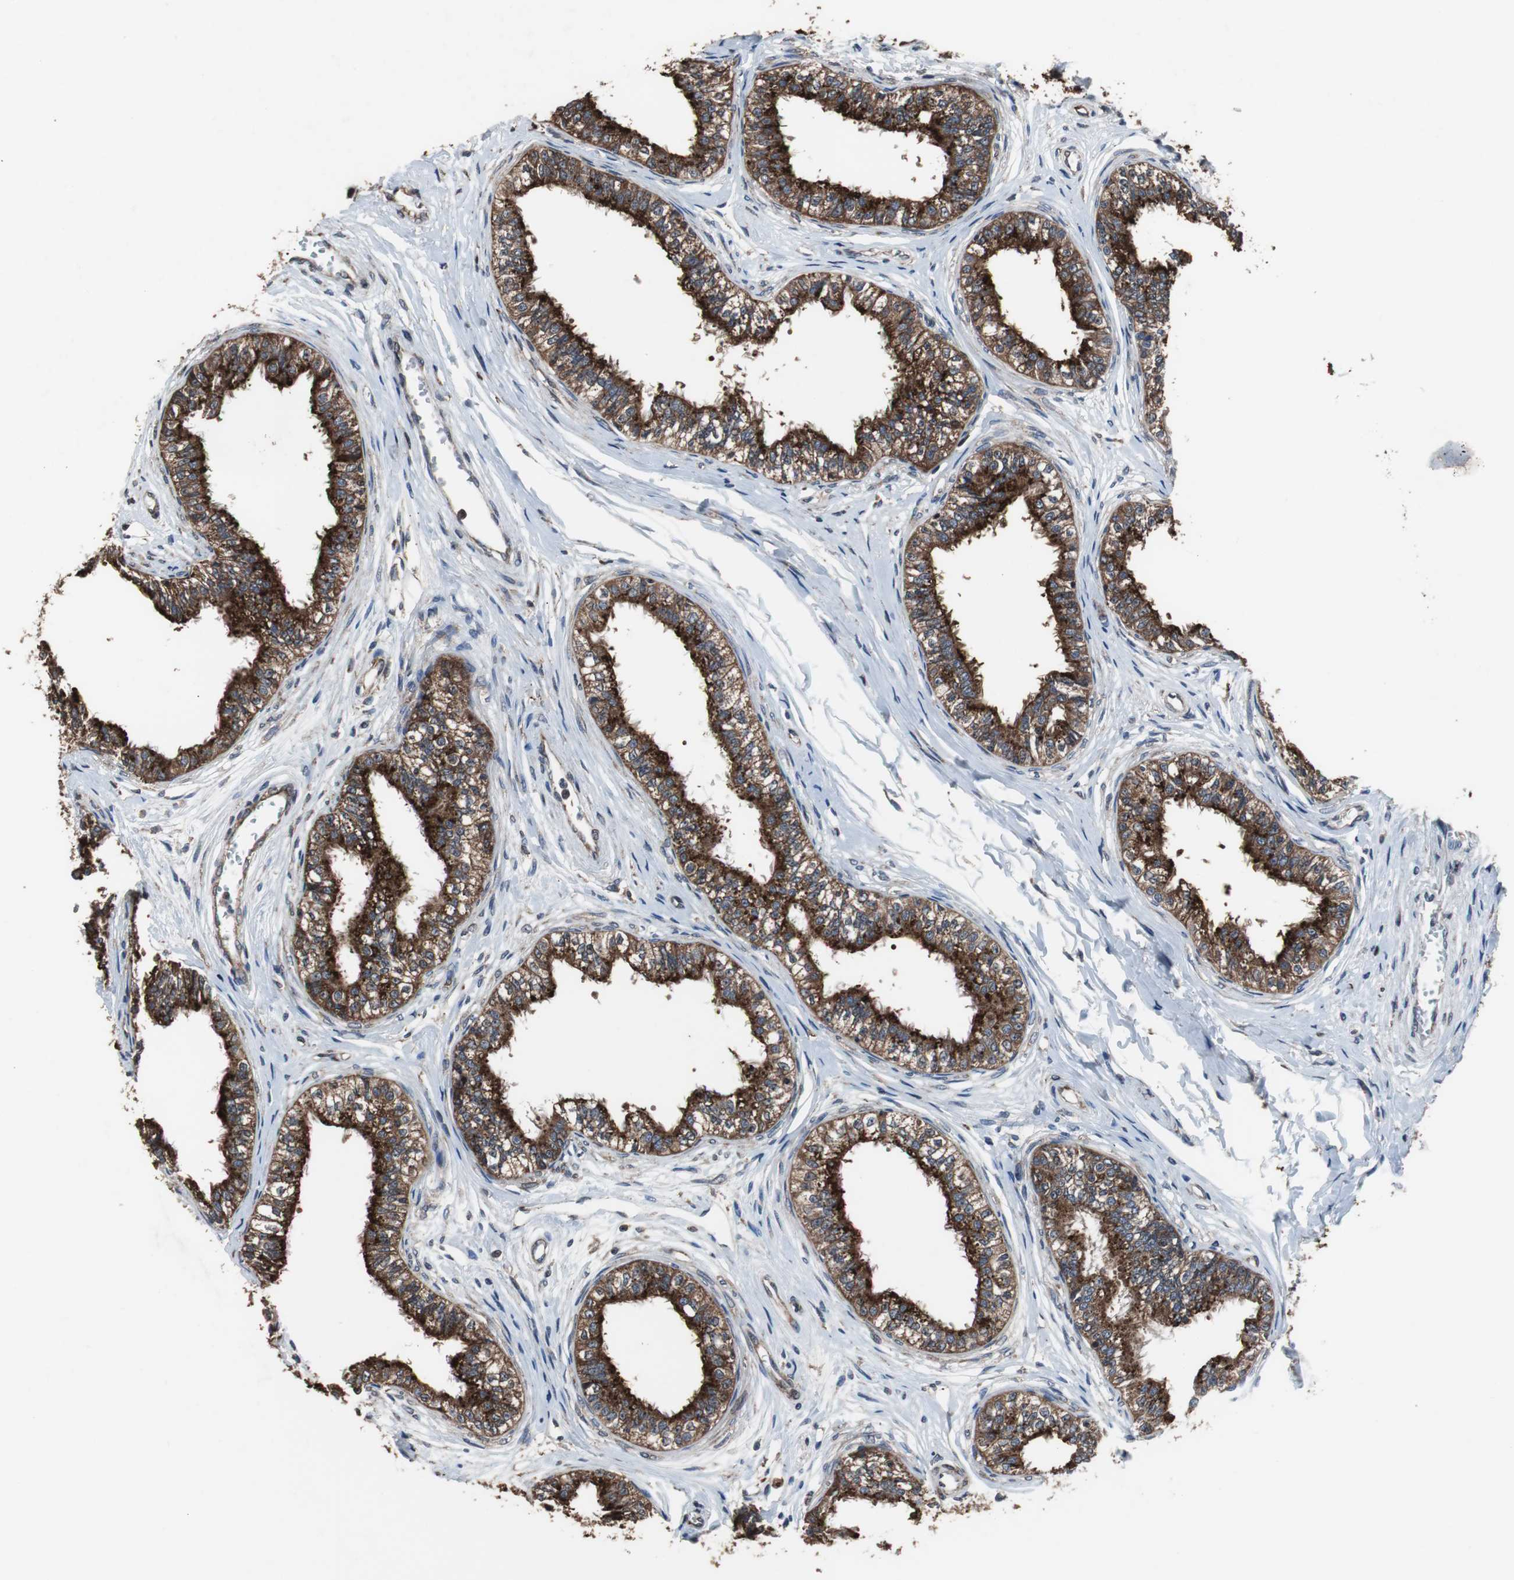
{"staining": {"intensity": "strong", "quantity": ">75%", "location": "cytoplasmic/membranous"}, "tissue": "epididymis", "cell_type": "Glandular cells", "image_type": "normal", "snomed": [{"axis": "morphology", "description": "Normal tissue, NOS"}, {"axis": "morphology", "description": "Adenocarcinoma, metastatic, NOS"}, {"axis": "topography", "description": "Testis"}, {"axis": "topography", "description": "Epididymis"}], "caption": "Immunohistochemical staining of unremarkable epididymis shows high levels of strong cytoplasmic/membranous staining in about >75% of glandular cells.", "gene": "USP10", "patient": {"sex": "male", "age": 26}}